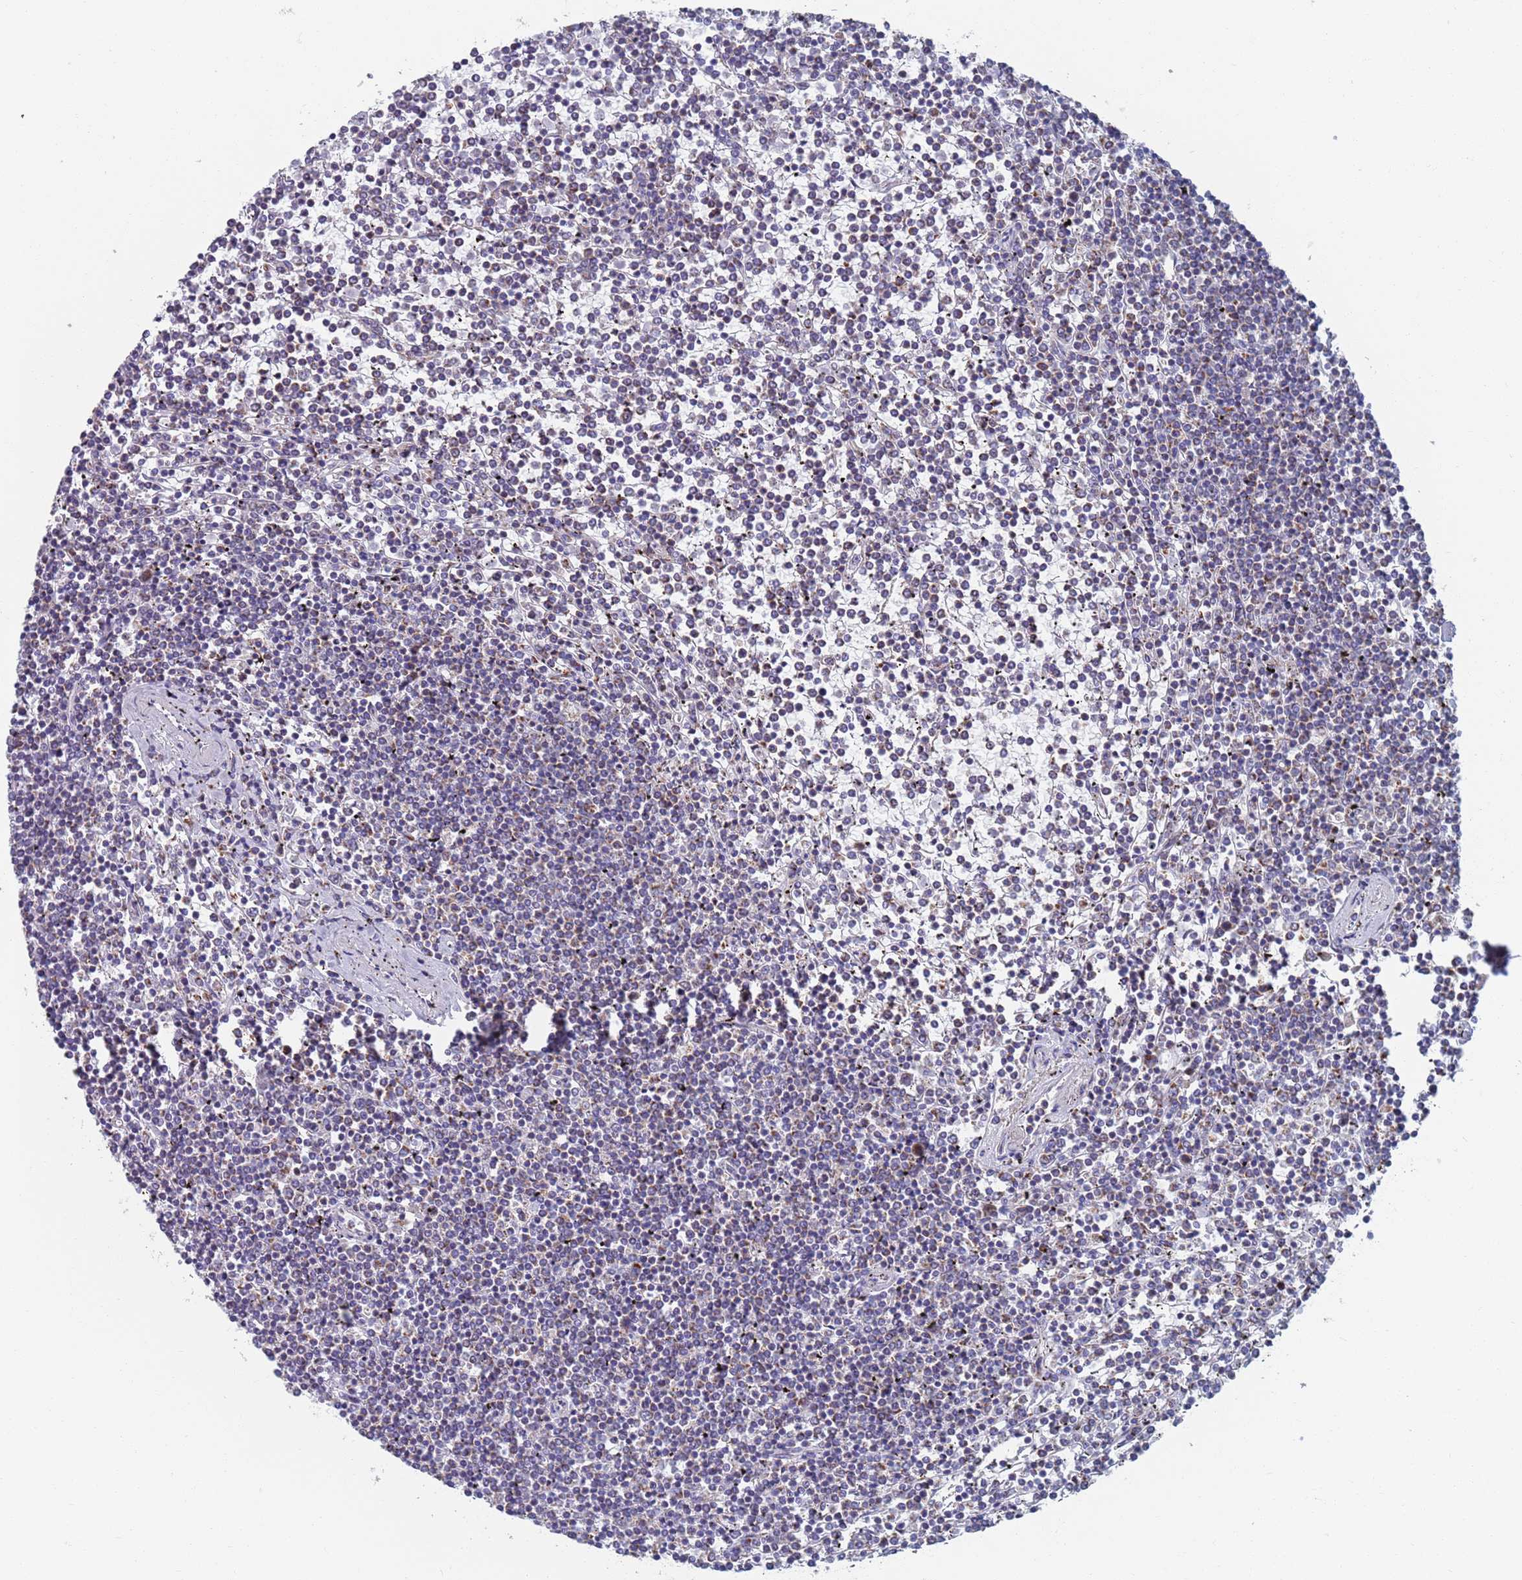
{"staining": {"intensity": "weak", "quantity": "<25%", "location": "cytoplasmic/membranous"}, "tissue": "lymphoma", "cell_type": "Tumor cells", "image_type": "cancer", "snomed": [{"axis": "morphology", "description": "Malignant lymphoma, non-Hodgkin's type, Low grade"}, {"axis": "topography", "description": "Spleen"}], "caption": "Tumor cells are negative for brown protein staining in lymphoma.", "gene": "MRPL22", "patient": {"sex": "female", "age": 19}}